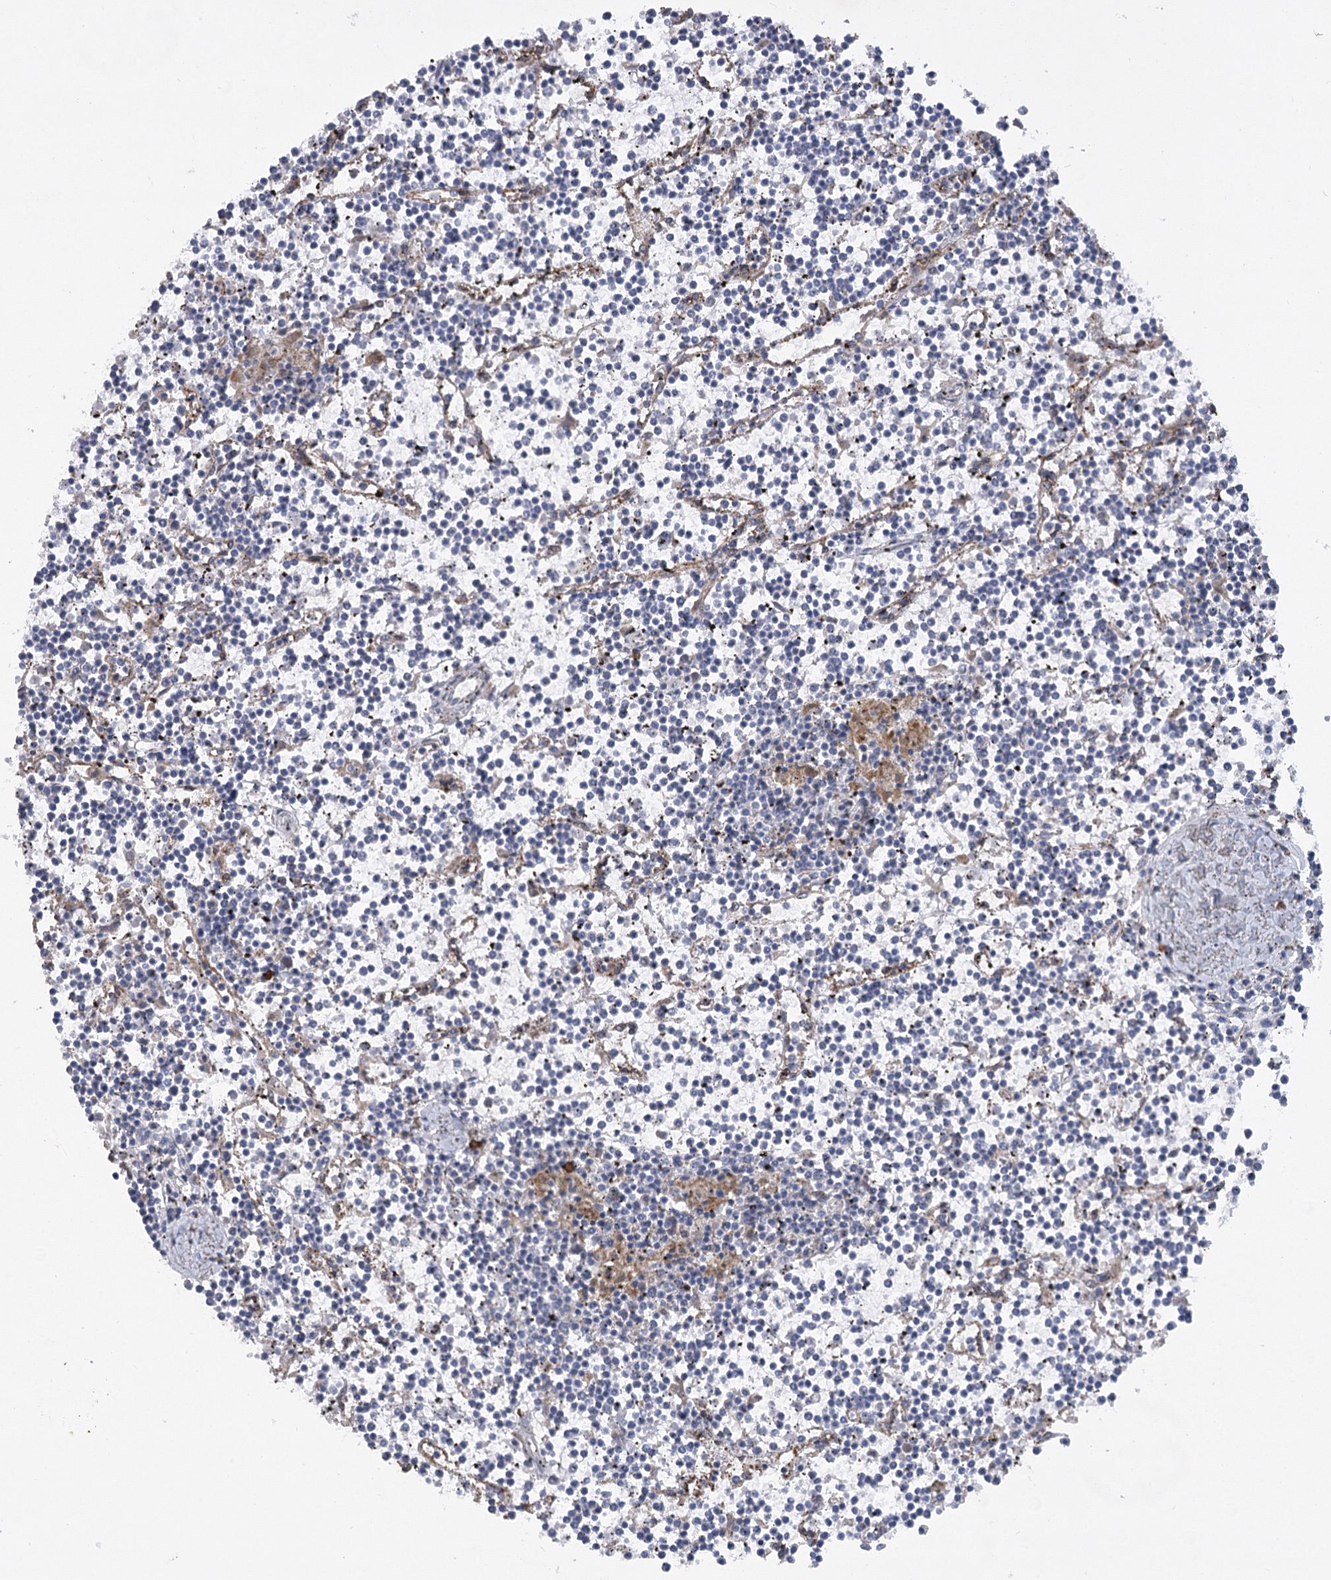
{"staining": {"intensity": "negative", "quantity": "none", "location": "none"}, "tissue": "lymphoma", "cell_type": "Tumor cells", "image_type": "cancer", "snomed": [{"axis": "morphology", "description": "Malignant lymphoma, non-Hodgkin's type, Low grade"}, {"axis": "topography", "description": "Spleen"}], "caption": "Immunohistochemical staining of human malignant lymphoma, non-Hodgkin's type (low-grade) shows no significant staining in tumor cells.", "gene": "NCKAP5", "patient": {"sex": "female", "age": 19}}